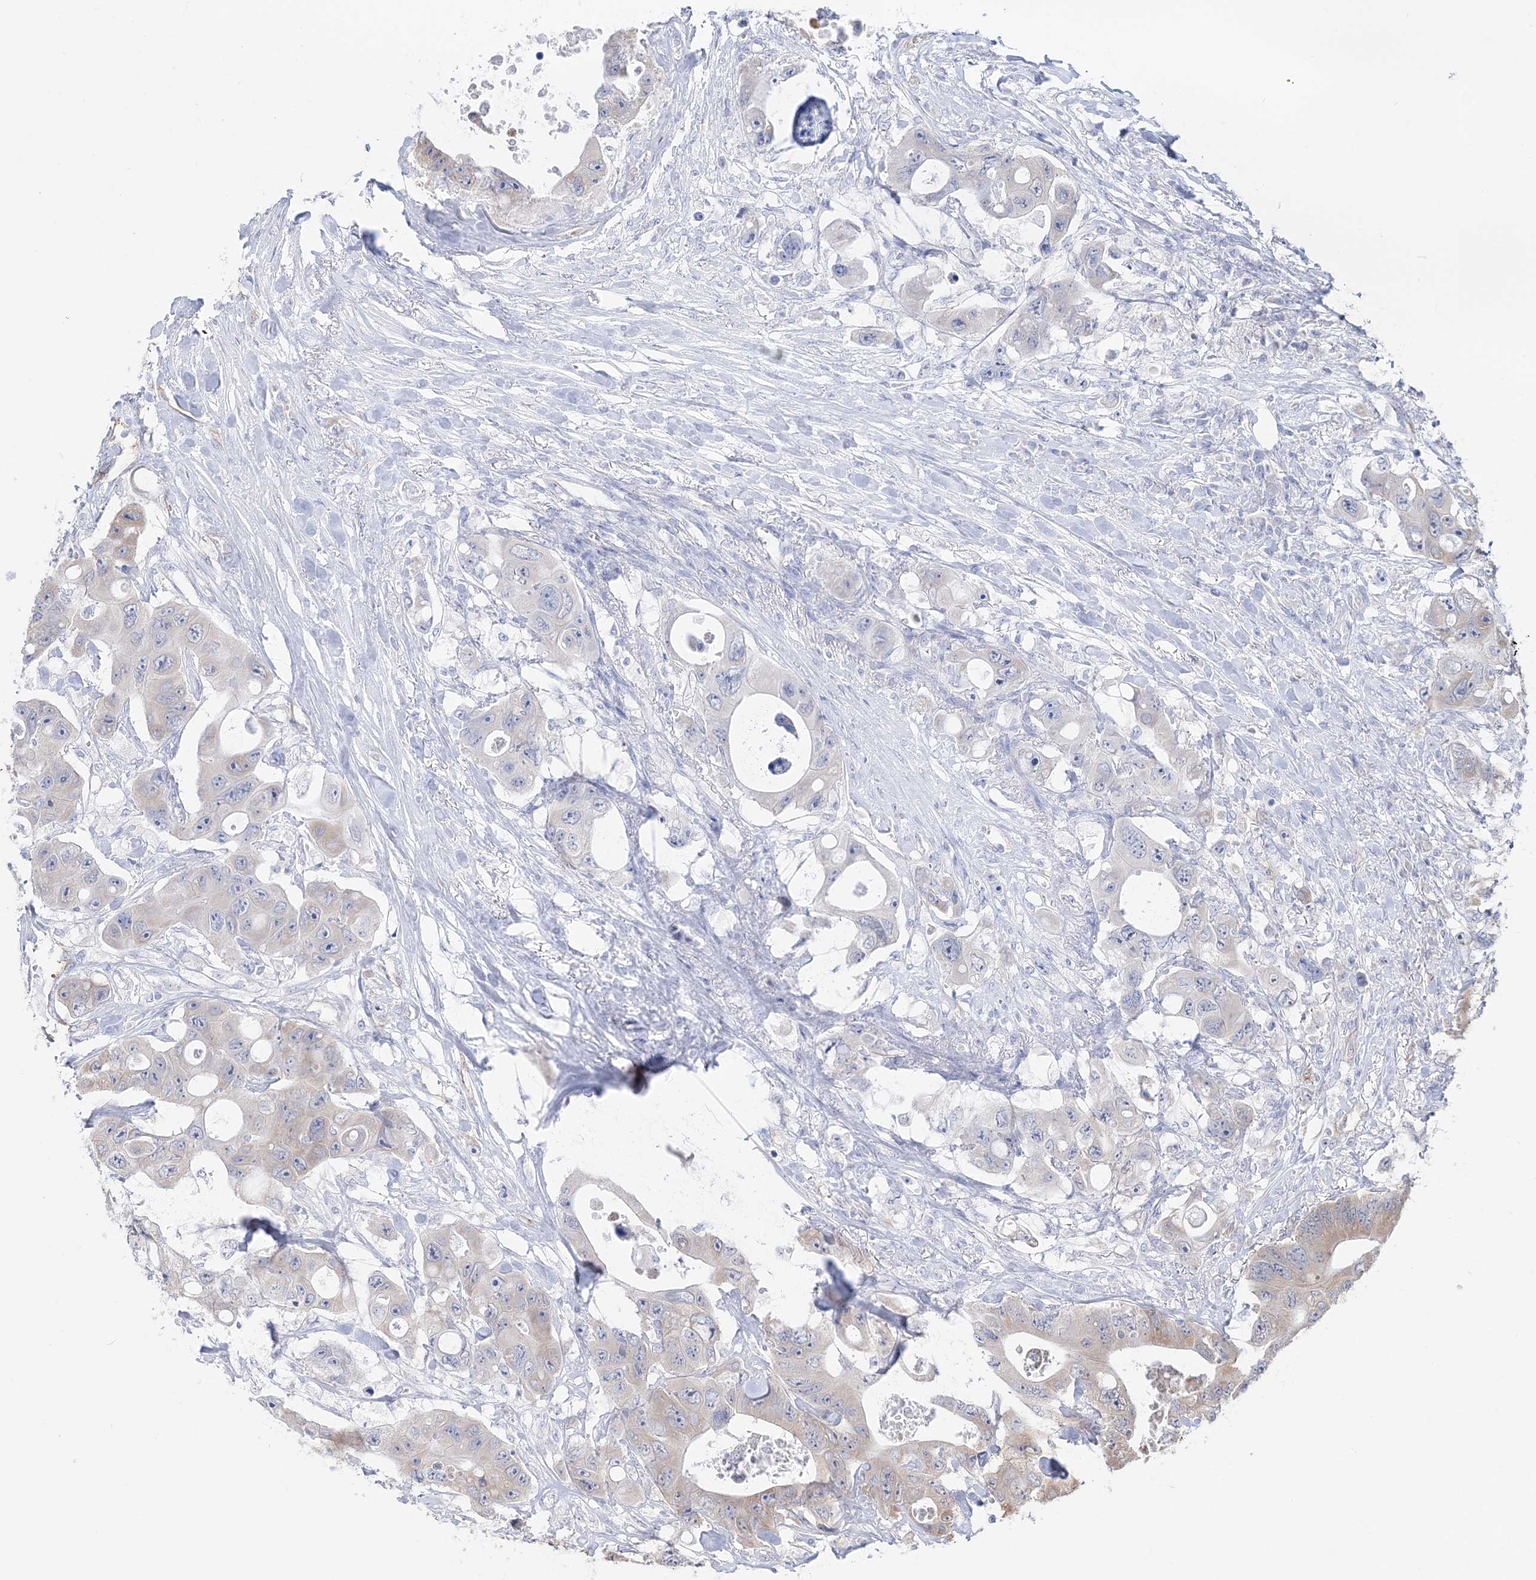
{"staining": {"intensity": "moderate", "quantity": "25%-75%", "location": "cytoplasmic/membranous"}, "tissue": "colorectal cancer", "cell_type": "Tumor cells", "image_type": "cancer", "snomed": [{"axis": "morphology", "description": "Adenocarcinoma, NOS"}, {"axis": "topography", "description": "Colon"}], "caption": "Immunohistochemistry (IHC) micrograph of neoplastic tissue: colorectal adenocarcinoma stained using immunohistochemistry reveals medium levels of moderate protein expression localized specifically in the cytoplasmic/membranous of tumor cells, appearing as a cytoplasmic/membranous brown color.", "gene": "FARSB", "patient": {"sex": "female", "age": 46}}